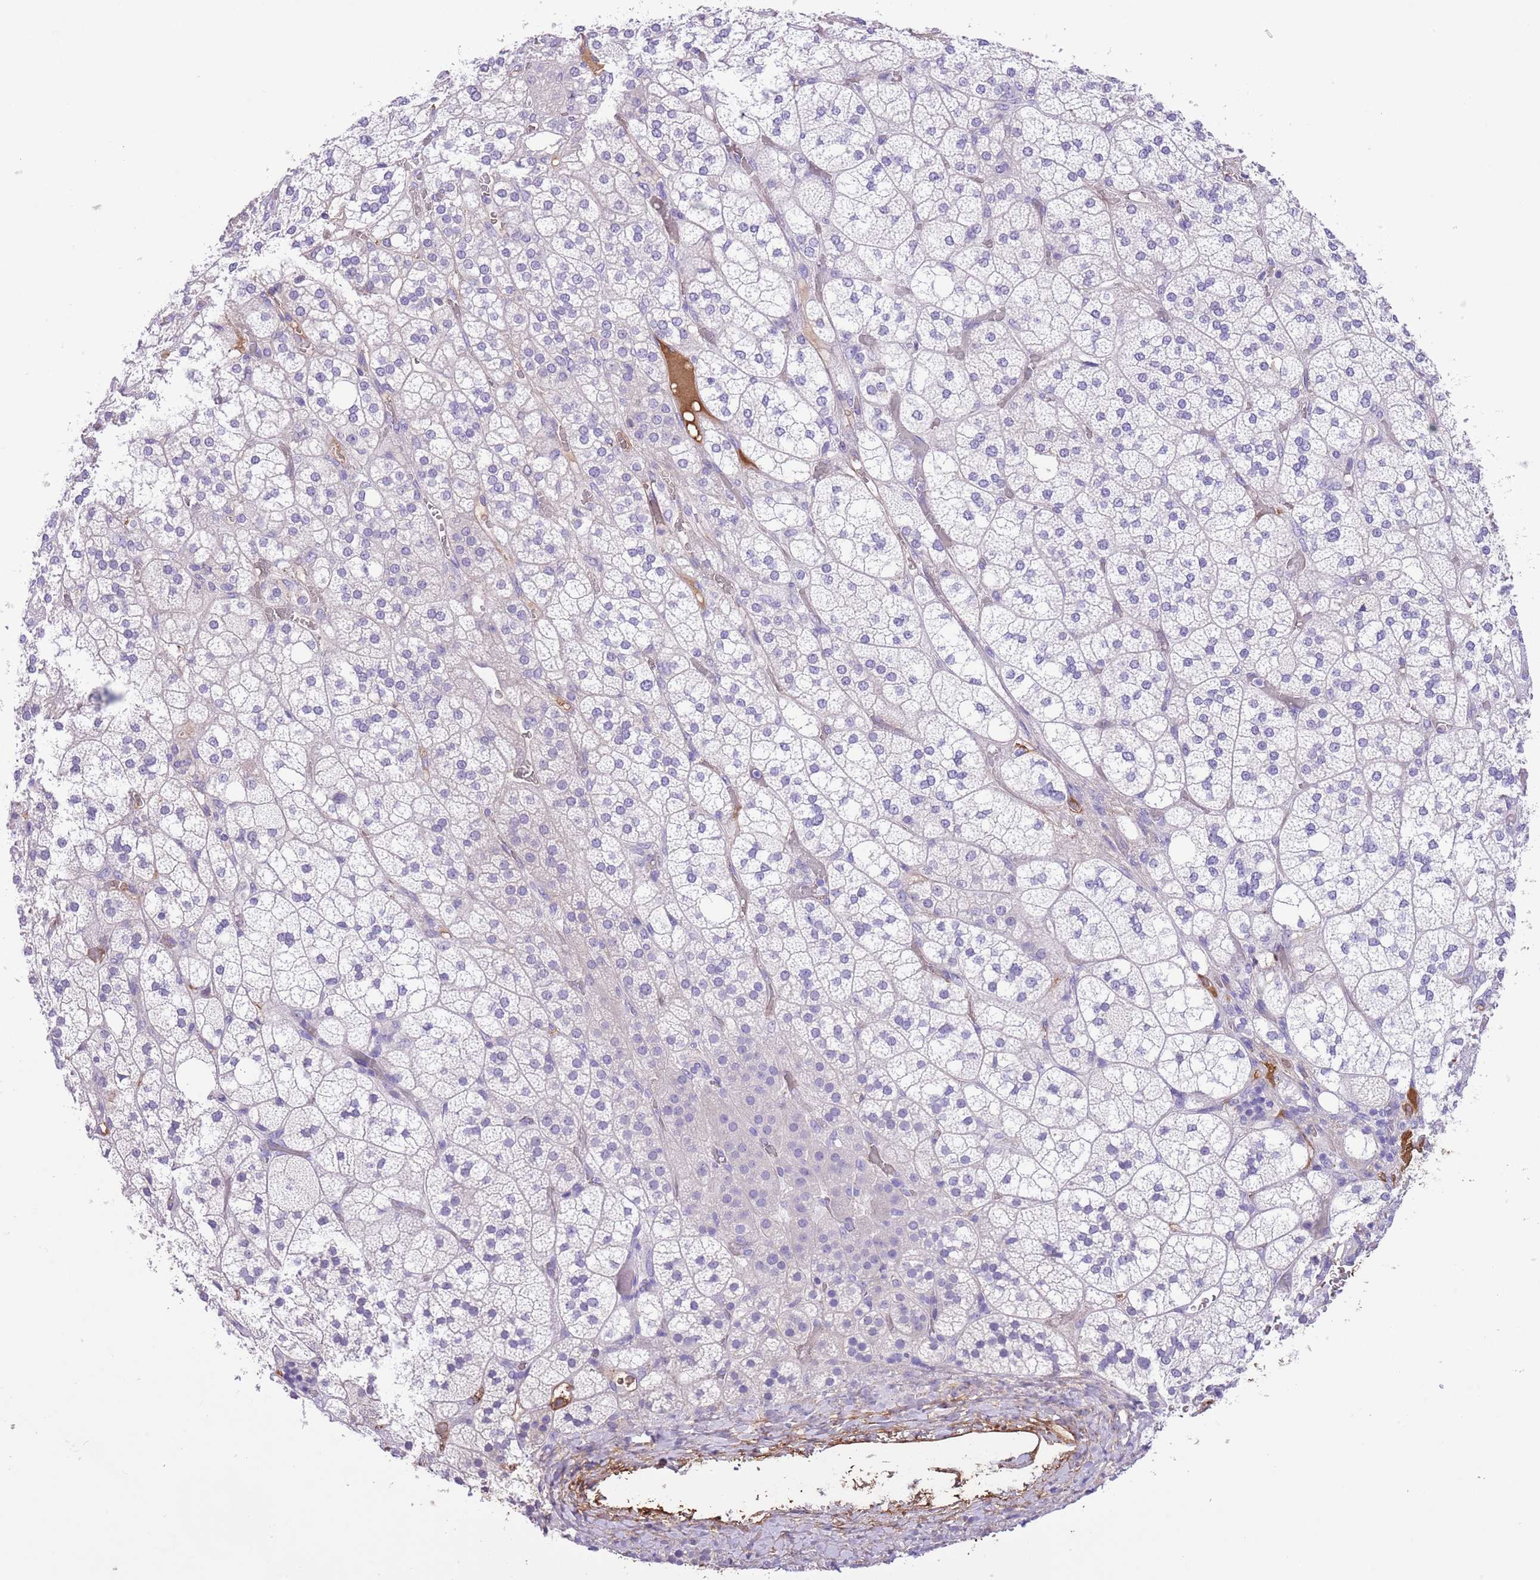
{"staining": {"intensity": "negative", "quantity": "none", "location": "none"}, "tissue": "adrenal gland", "cell_type": "Glandular cells", "image_type": "normal", "snomed": [{"axis": "morphology", "description": "Normal tissue, NOS"}, {"axis": "topography", "description": "Adrenal gland"}], "caption": "IHC image of benign adrenal gland: adrenal gland stained with DAB exhibits no significant protein staining in glandular cells.", "gene": "IGF1", "patient": {"sex": "male", "age": 61}}